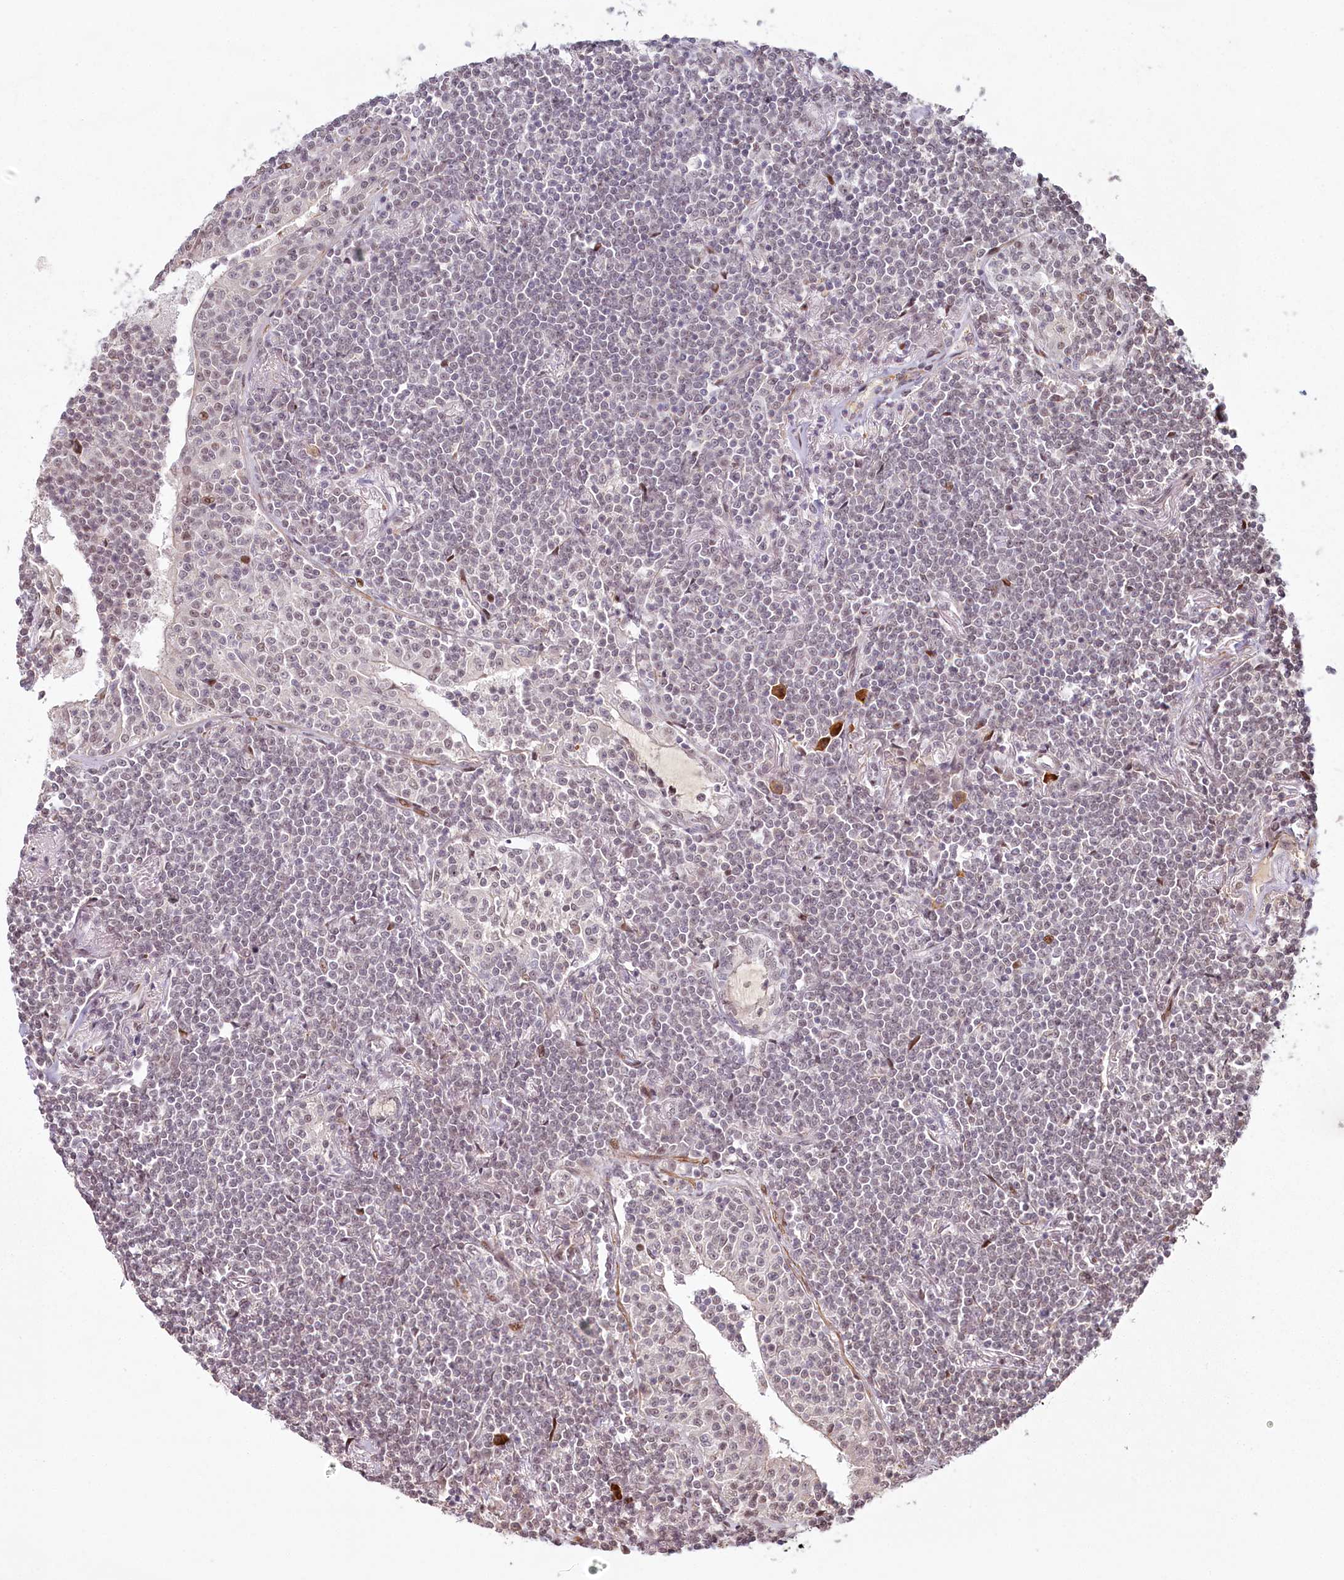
{"staining": {"intensity": "negative", "quantity": "none", "location": "none"}, "tissue": "lymphoma", "cell_type": "Tumor cells", "image_type": "cancer", "snomed": [{"axis": "morphology", "description": "Malignant lymphoma, non-Hodgkin's type, Low grade"}, {"axis": "topography", "description": "Lung"}], "caption": "Low-grade malignant lymphoma, non-Hodgkin's type stained for a protein using immunohistochemistry (IHC) reveals no expression tumor cells.", "gene": "FAM204A", "patient": {"sex": "female", "age": 71}}